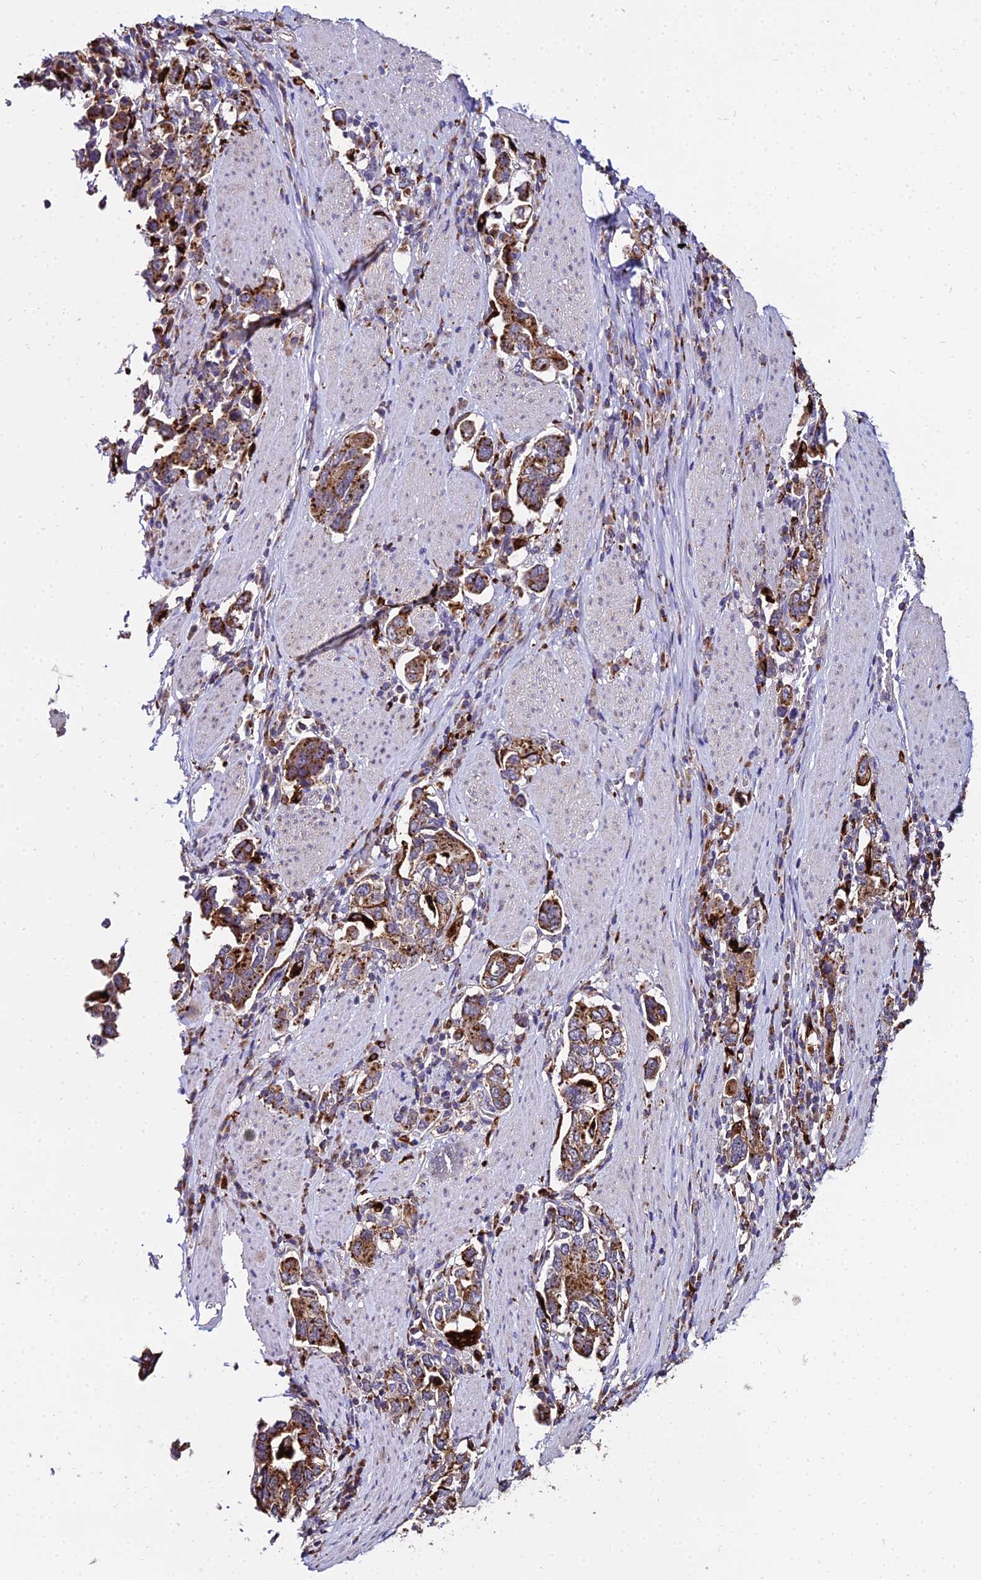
{"staining": {"intensity": "moderate", "quantity": ">75%", "location": "cytoplasmic/membranous"}, "tissue": "stomach cancer", "cell_type": "Tumor cells", "image_type": "cancer", "snomed": [{"axis": "morphology", "description": "Adenocarcinoma, NOS"}, {"axis": "topography", "description": "Stomach, upper"}, {"axis": "topography", "description": "Stomach"}], "caption": "Immunohistochemistry (IHC) of human adenocarcinoma (stomach) displays medium levels of moderate cytoplasmic/membranous expression in about >75% of tumor cells. (Brightfield microscopy of DAB IHC at high magnification).", "gene": "PEX19", "patient": {"sex": "male", "age": 62}}